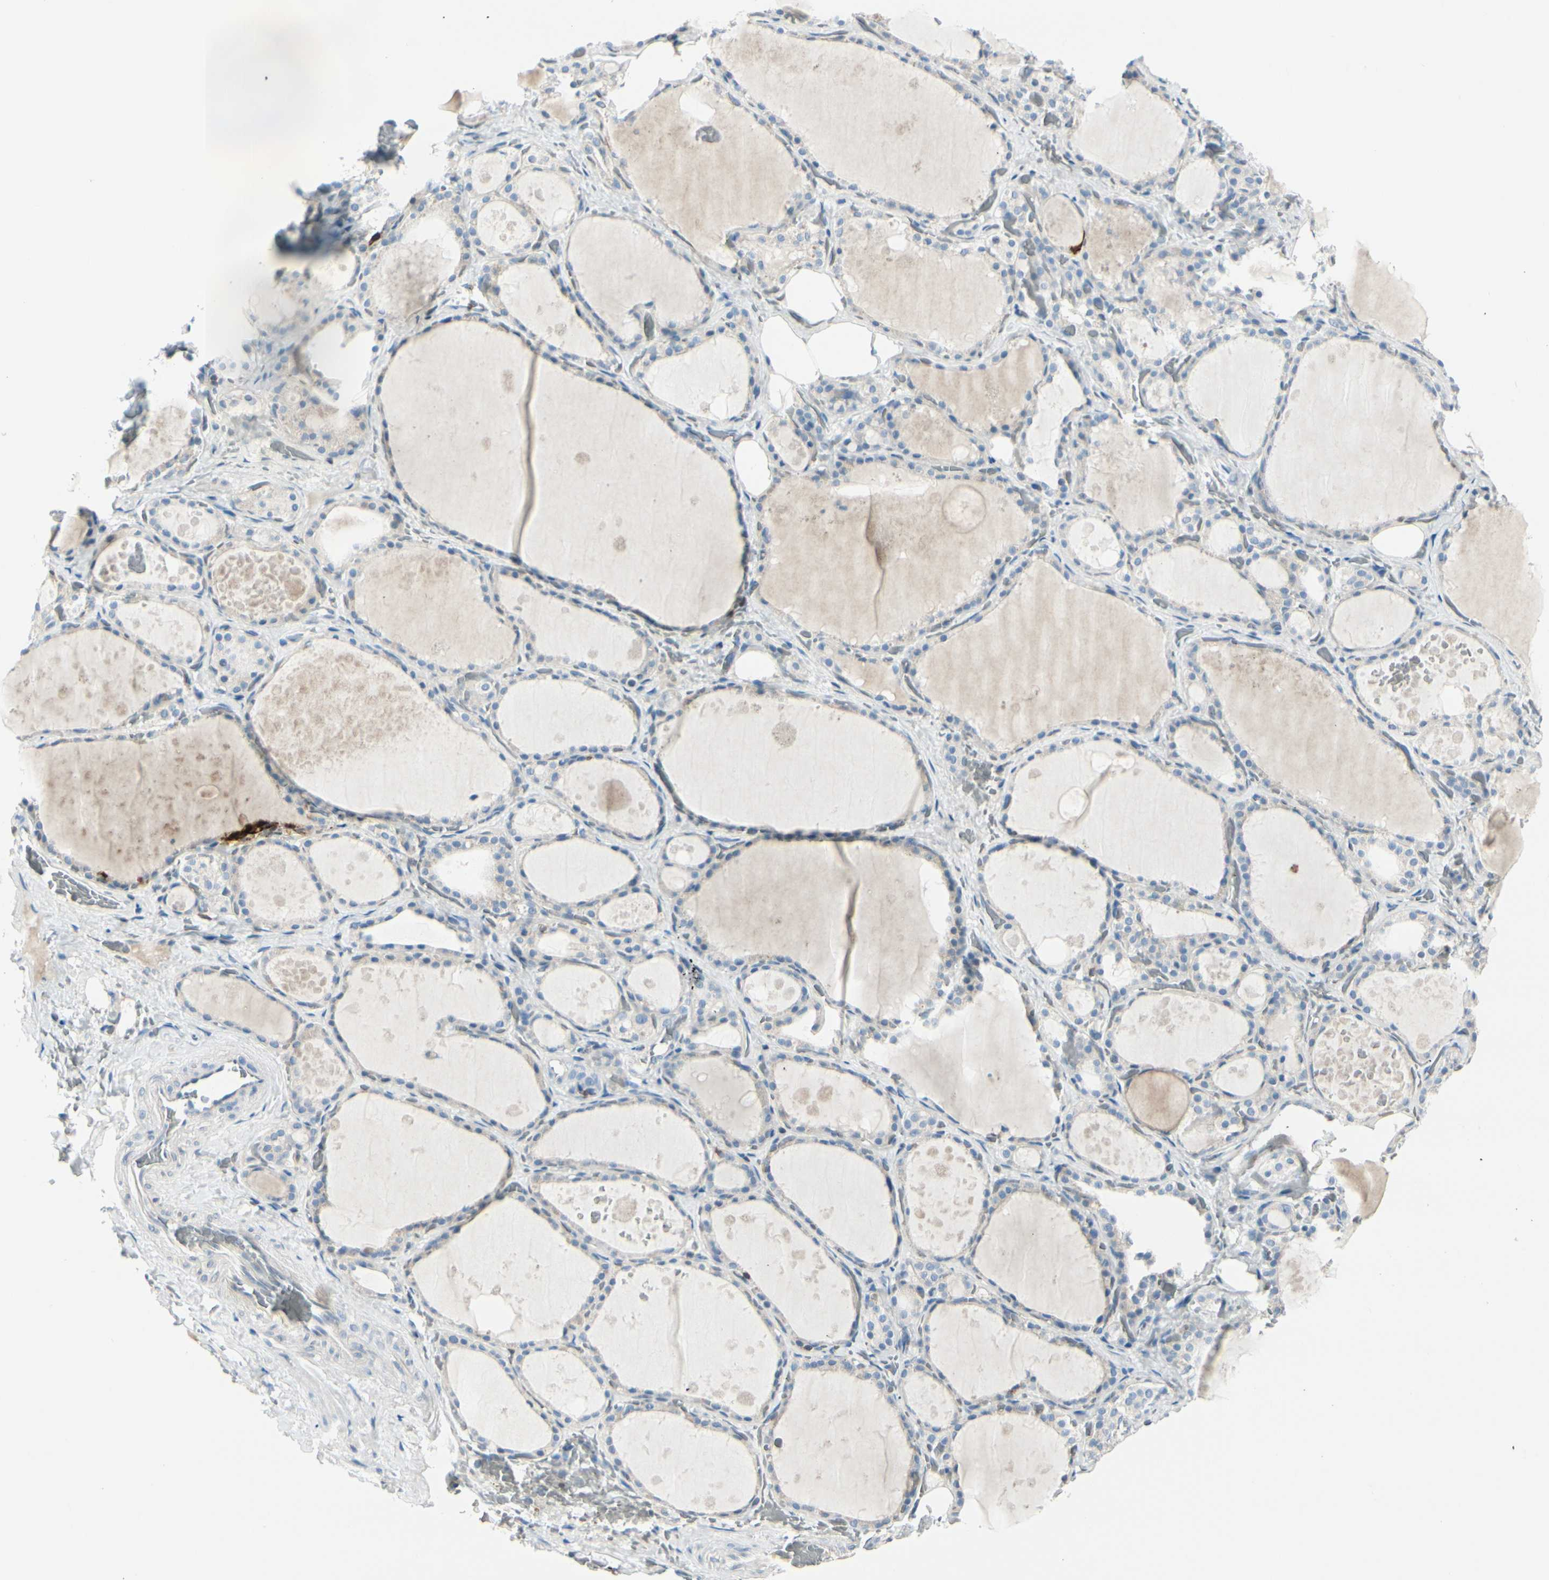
{"staining": {"intensity": "negative", "quantity": "none", "location": "none"}, "tissue": "thyroid gland", "cell_type": "Glandular cells", "image_type": "normal", "snomed": [{"axis": "morphology", "description": "Normal tissue, NOS"}, {"axis": "topography", "description": "Thyroid gland"}], "caption": "There is no significant staining in glandular cells of thyroid gland. (DAB (3,3'-diaminobenzidine) immunohistochemistry (IHC) with hematoxylin counter stain).", "gene": "TRAF1", "patient": {"sex": "male", "age": 61}}